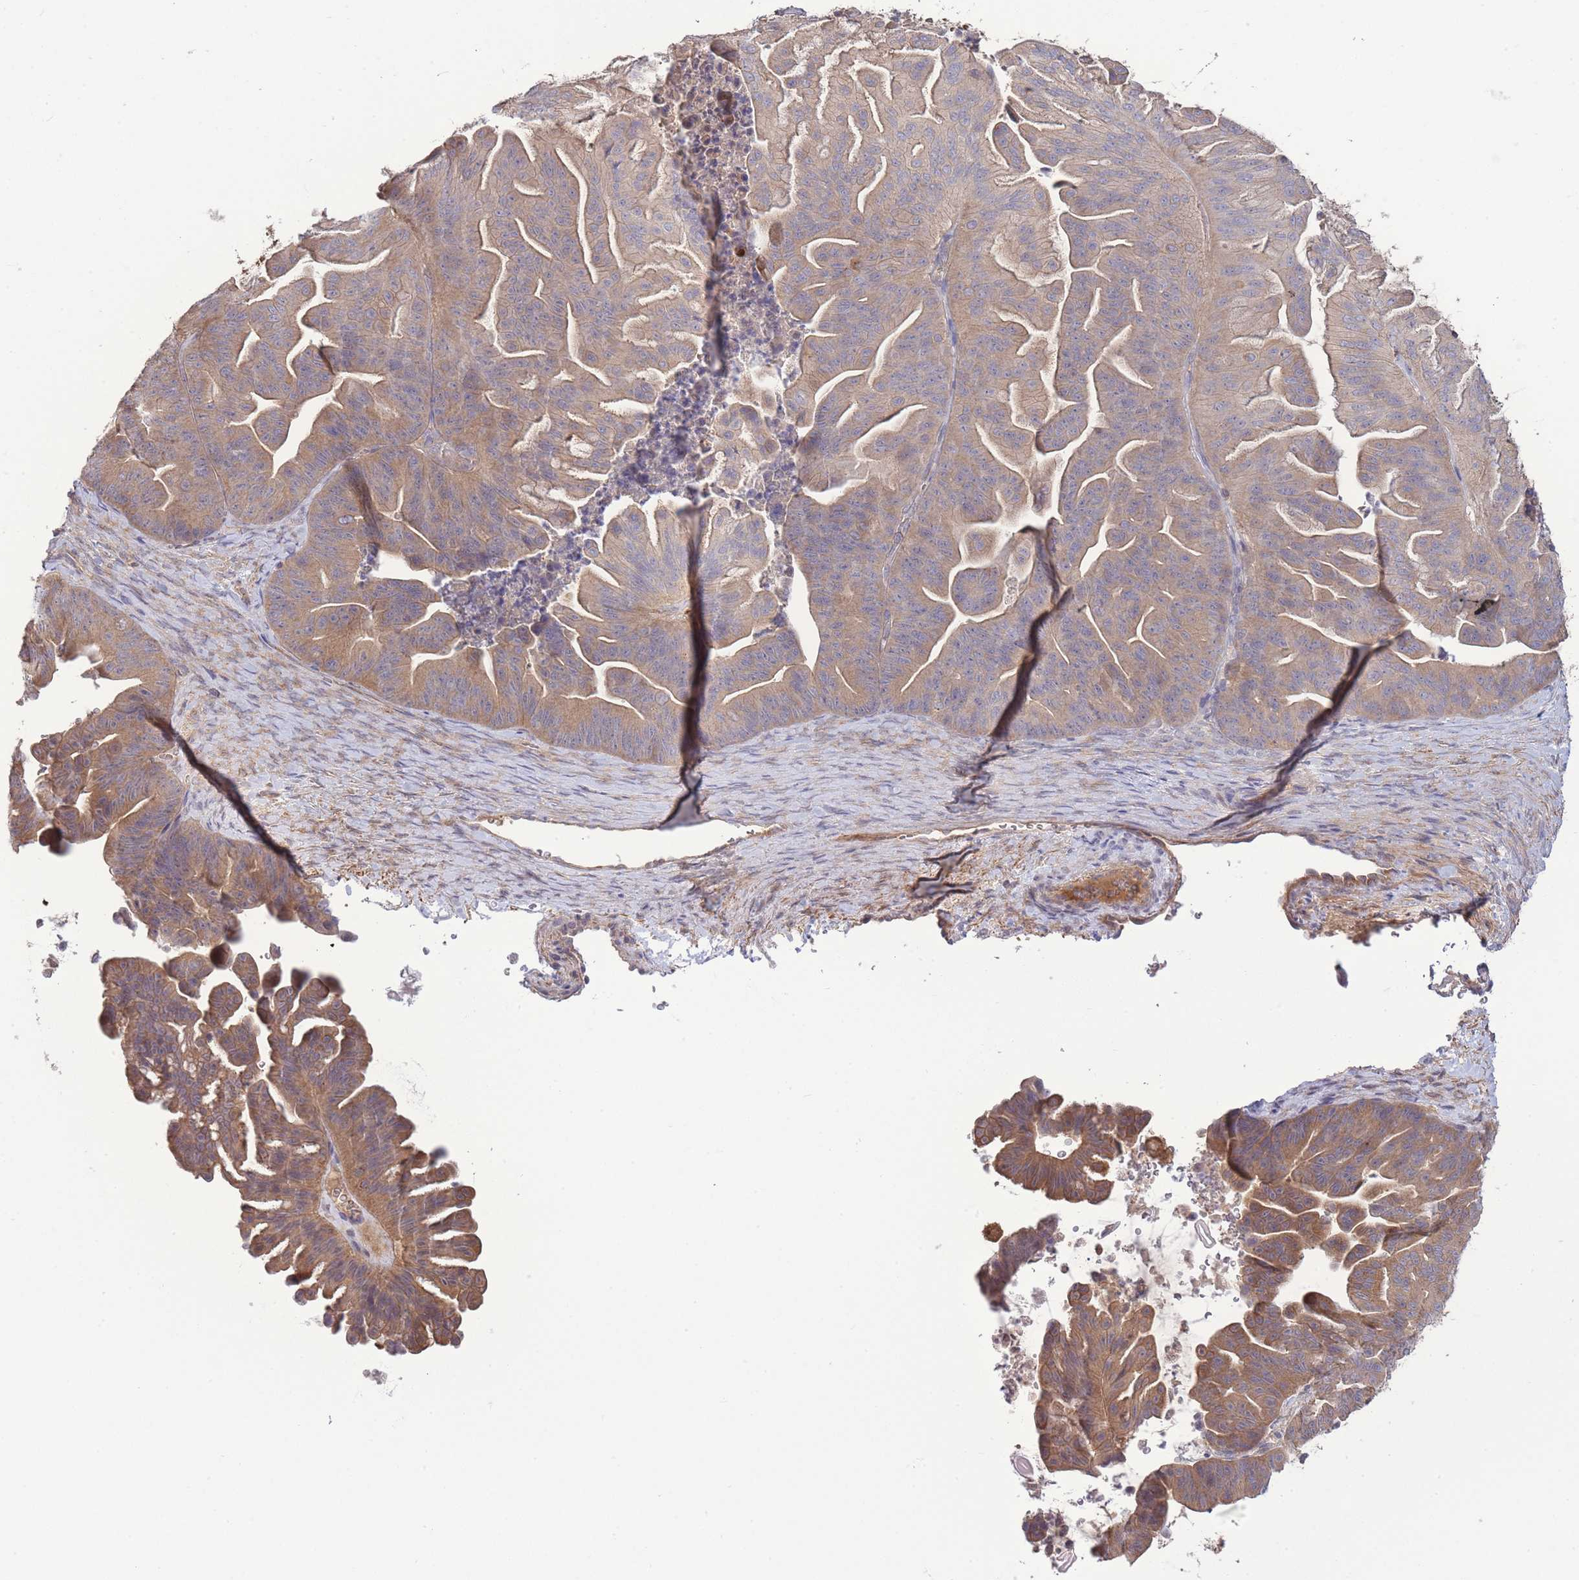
{"staining": {"intensity": "moderate", "quantity": "25%-75%", "location": "cytoplasmic/membranous"}, "tissue": "ovarian cancer", "cell_type": "Tumor cells", "image_type": "cancer", "snomed": [{"axis": "morphology", "description": "Cystadenocarcinoma, mucinous, NOS"}, {"axis": "topography", "description": "Ovary"}], "caption": "IHC micrograph of mucinous cystadenocarcinoma (ovarian) stained for a protein (brown), which reveals medium levels of moderate cytoplasmic/membranous expression in approximately 25%-75% of tumor cells.", "gene": "ZNF304", "patient": {"sex": "female", "age": 67}}